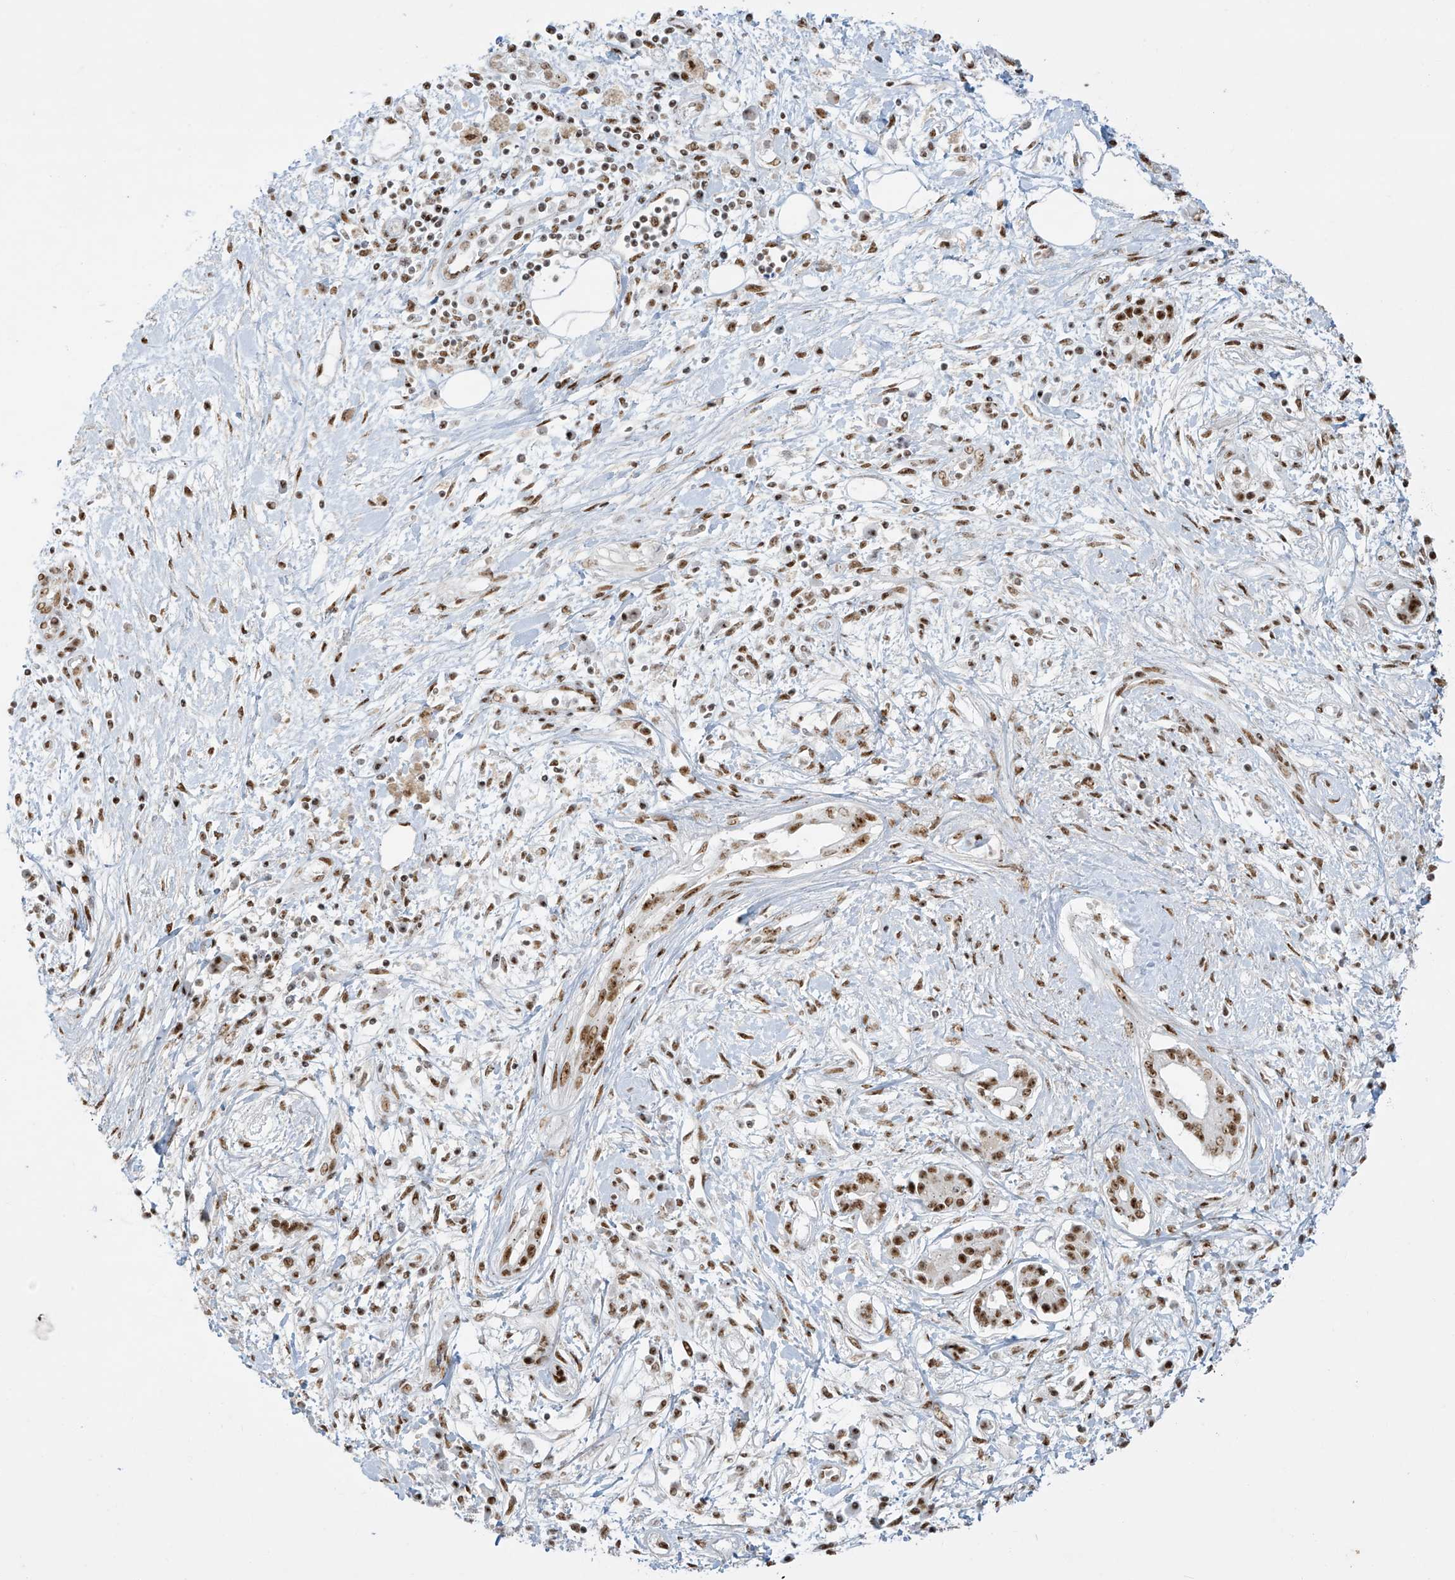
{"staining": {"intensity": "moderate", "quantity": ">75%", "location": "nuclear"}, "tissue": "pancreatic cancer", "cell_type": "Tumor cells", "image_type": "cancer", "snomed": [{"axis": "morphology", "description": "Adenocarcinoma, NOS"}, {"axis": "topography", "description": "Pancreas"}], "caption": "A histopathology image showing moderate nuclear expression in about >75% of tumor cells in pancreatic adenocarcinoma, as visualized by brown immunohistochemical staining.", "gene": "MS4A6A", "patient": {"sex": "female", "age": 56}}